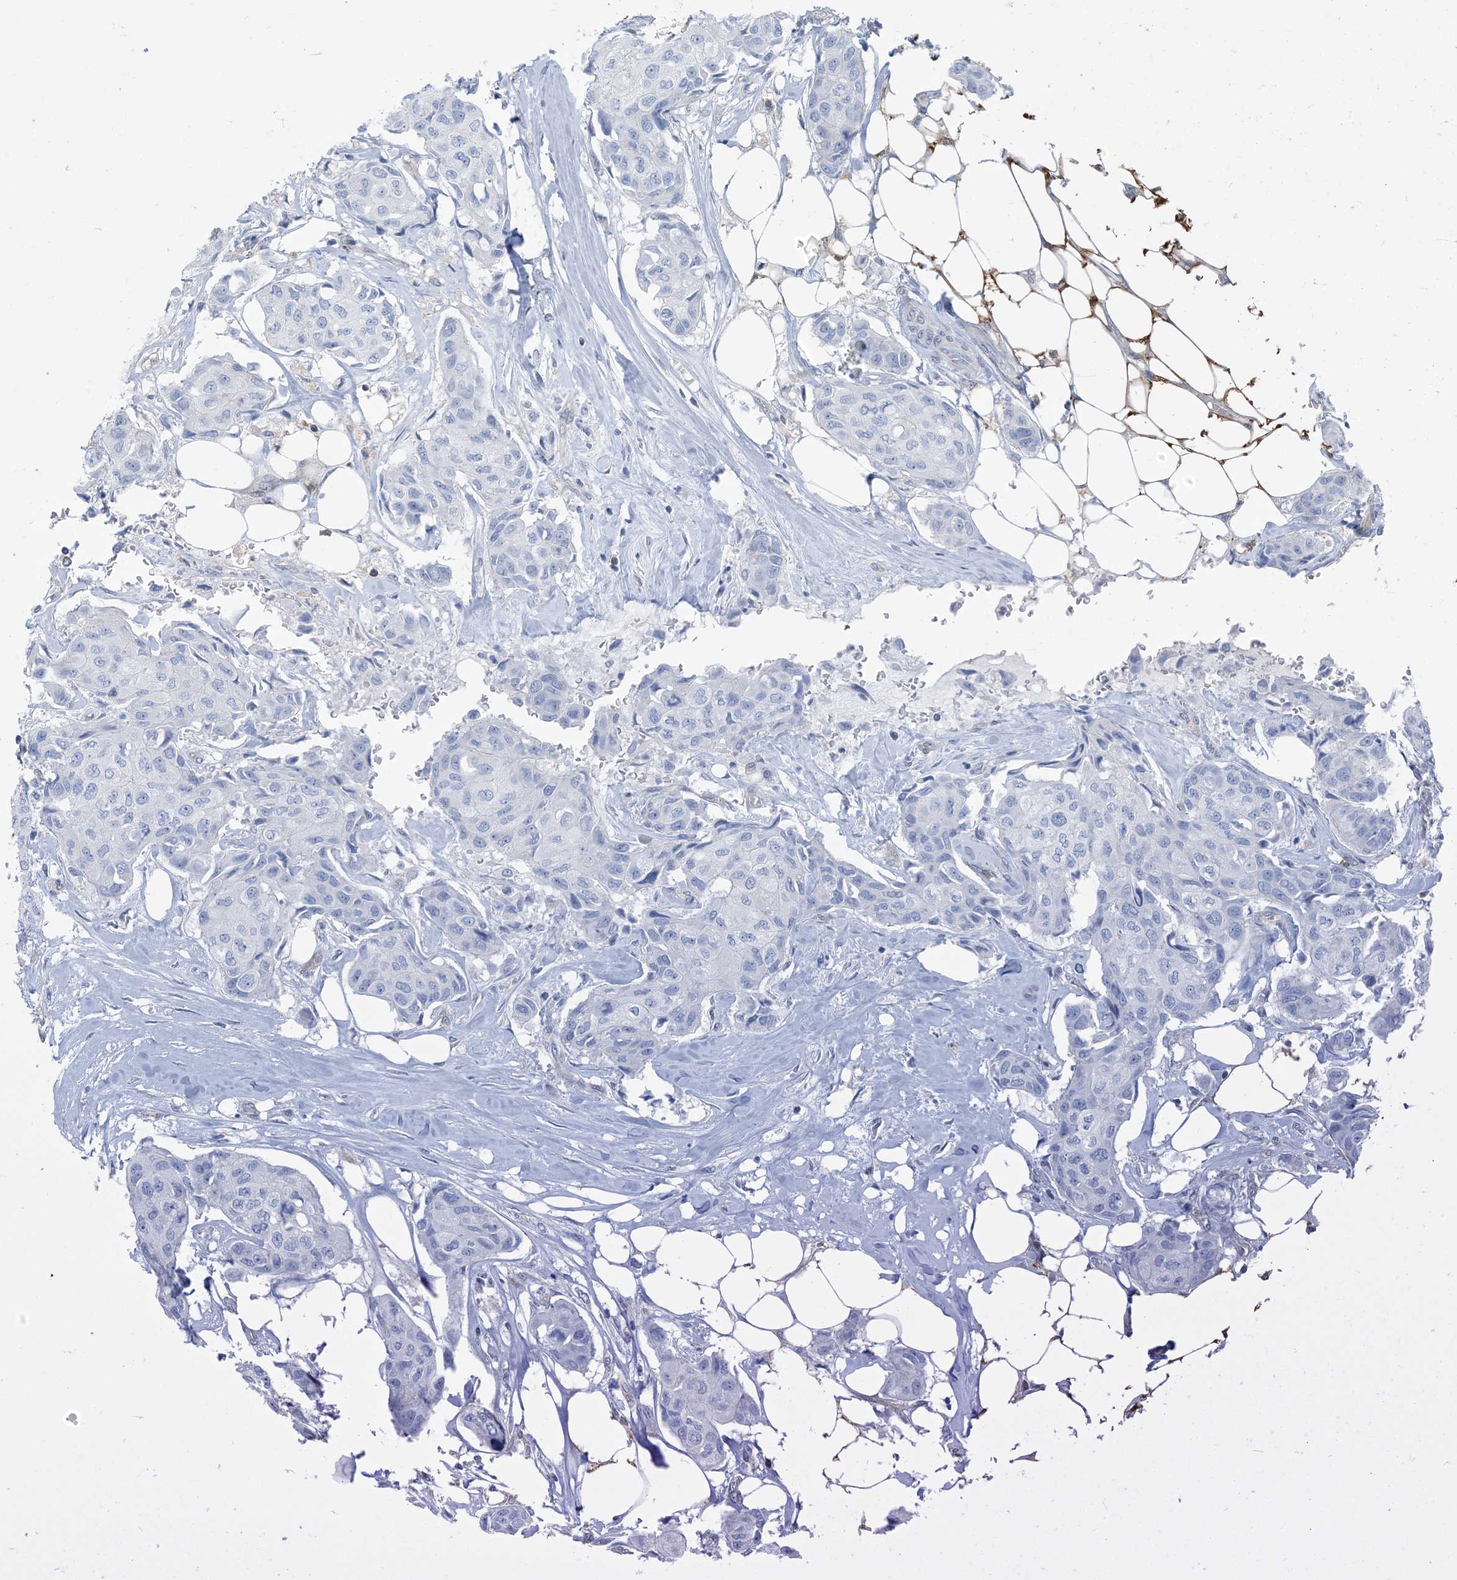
{"staining": {"intensity": "negative", "quantity": "none", "location": "none"}, "tissue": "breast cancer", "cell_type": "Tumor cells", "image_type": "cancer", "snomed": [{"axis": "morphology", "description": "Duct carcinoma"}, {"axis": "topography", "description": "Breast"}], "caption": "High power microscopy micrograph of an IHC micrograph of breast invasive ductal carcinoma, revealing no significant expression in tumor cells. Nuclei are stained in blue.", "gene": "ZC3H12A", "patient": {"sex": "female", "age": 80}}